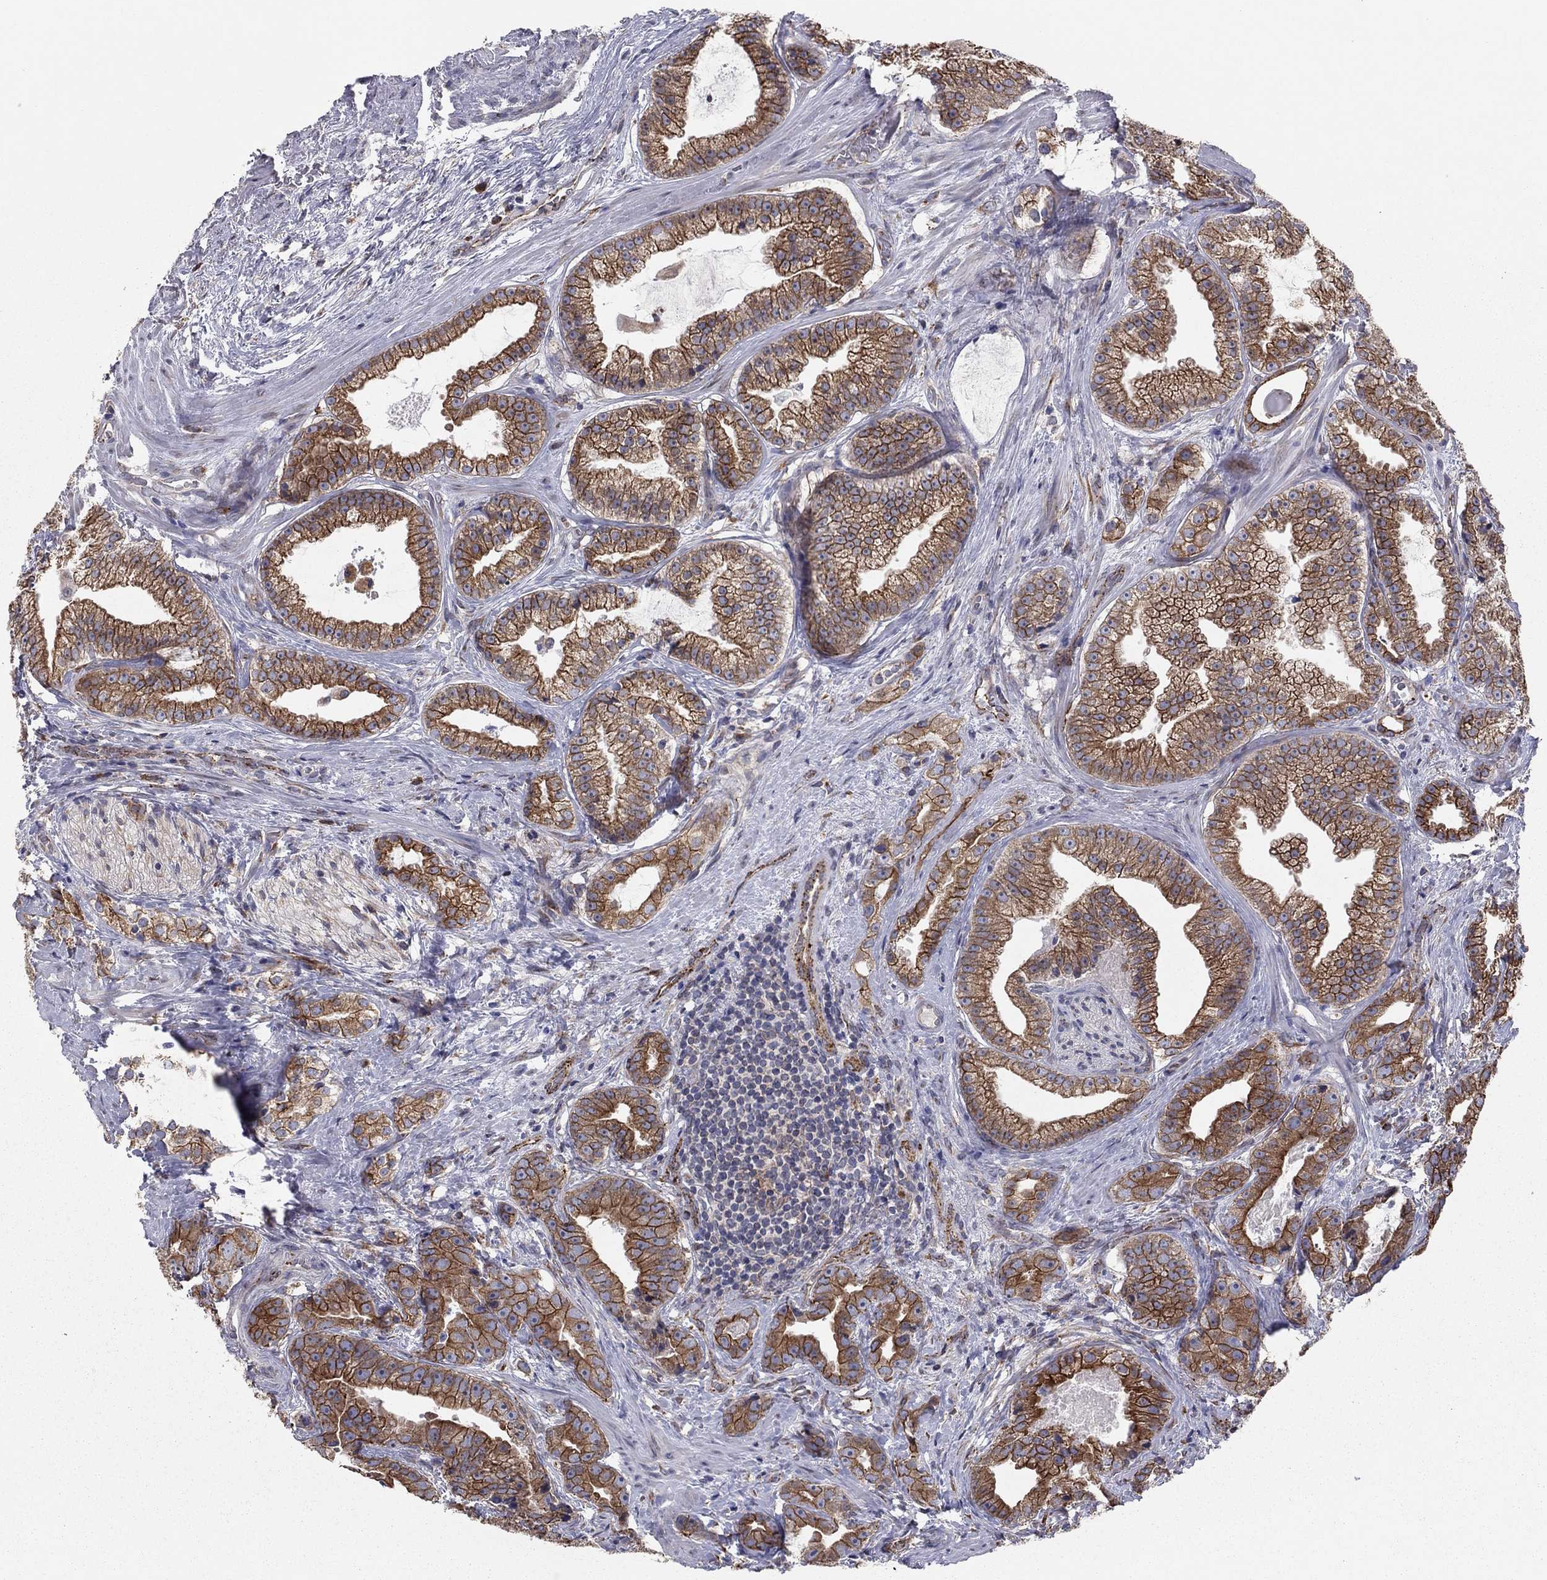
{"staining": {"intensity": "strong", "quantity": ">75%", "location": "cytoplasmic/membranous"}, "tissue": "prostate cancer", "cell_type": "Tumor cells", "image_type": "cancer", "snomed": [{"axis": "morphology", "description": "Adenocarcinoma, NOS"}, {"axis": "morphology", "description": "Adenocarcinoma, High grade"}, {"axis": "topography", "description": "Prostate"}], "caption": "Immunohistochemistry (IHC) histopathology image of prostate high-grade adenocarcinoma stained for a protein (brown), which shows high levels of strong cytoplasmic/membranous expression in about >75% of tumor cells.", "gene": "YIF1A", "patient": {"sex": "male", "age": 64}}